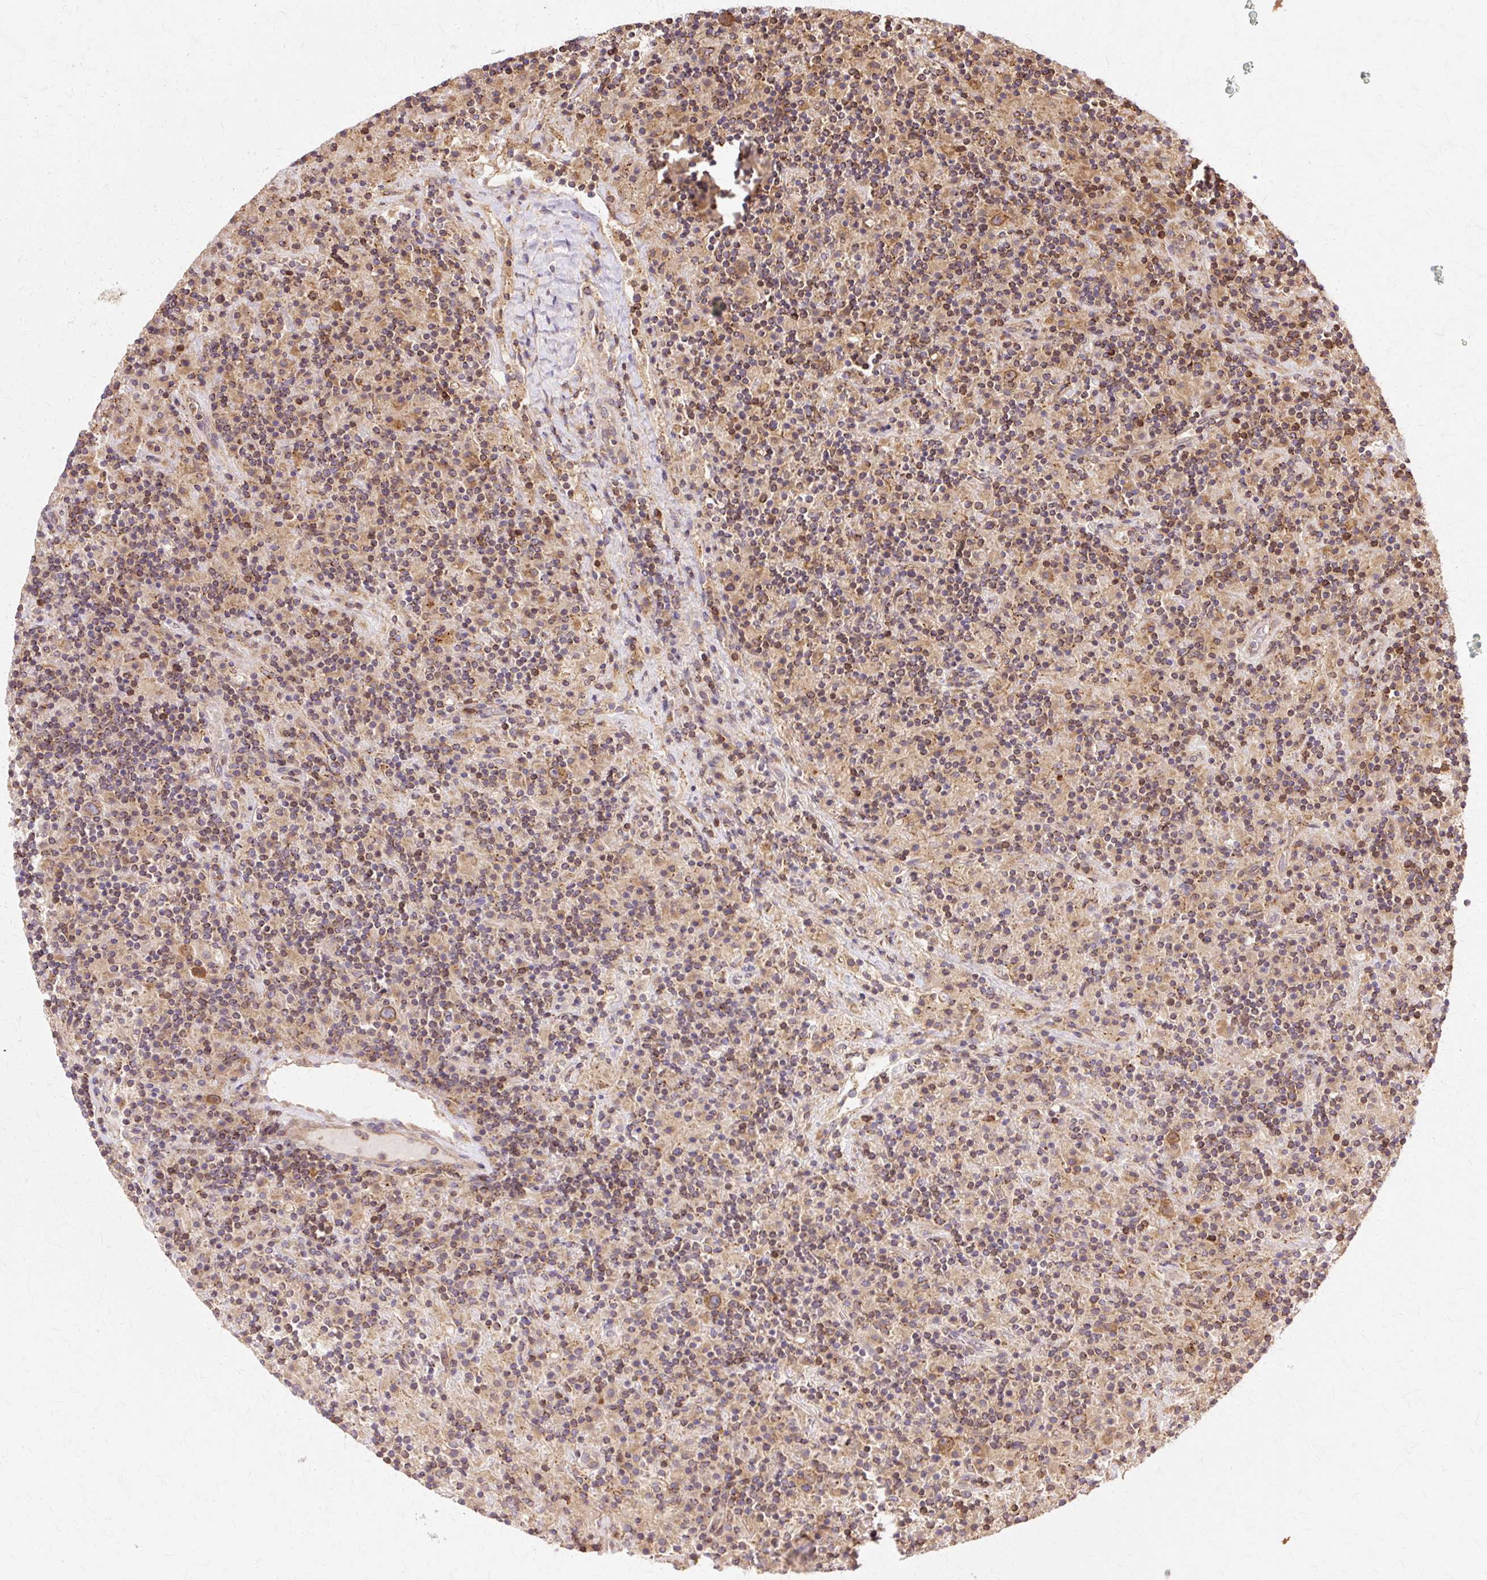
{"staining": {"intensity": "moderate", "quantity": ">75%", "location": "cytoplasmic/membranous"}, "tissue": "lymphoma", "cell_type": "Tumor cells", "image_type": "cancer", "snomed": [{"axis": "morphology", "description": "Hodgkin's disease, NOS"}, {"axis": "topography", "description": "Lymph node"}], "caption": "High-magnification brightfield microscopy of lymphoma stained with DAB (3,3'-diaminobenzidine) (brown) and counterstained with hematoxylin (blue). tumor cells exhibit moderate cytoplasmic/membranous positivity is seen in about>75% of cells.", "gene": "COPB1", "patient": {"sex": "male", "age": 70}}